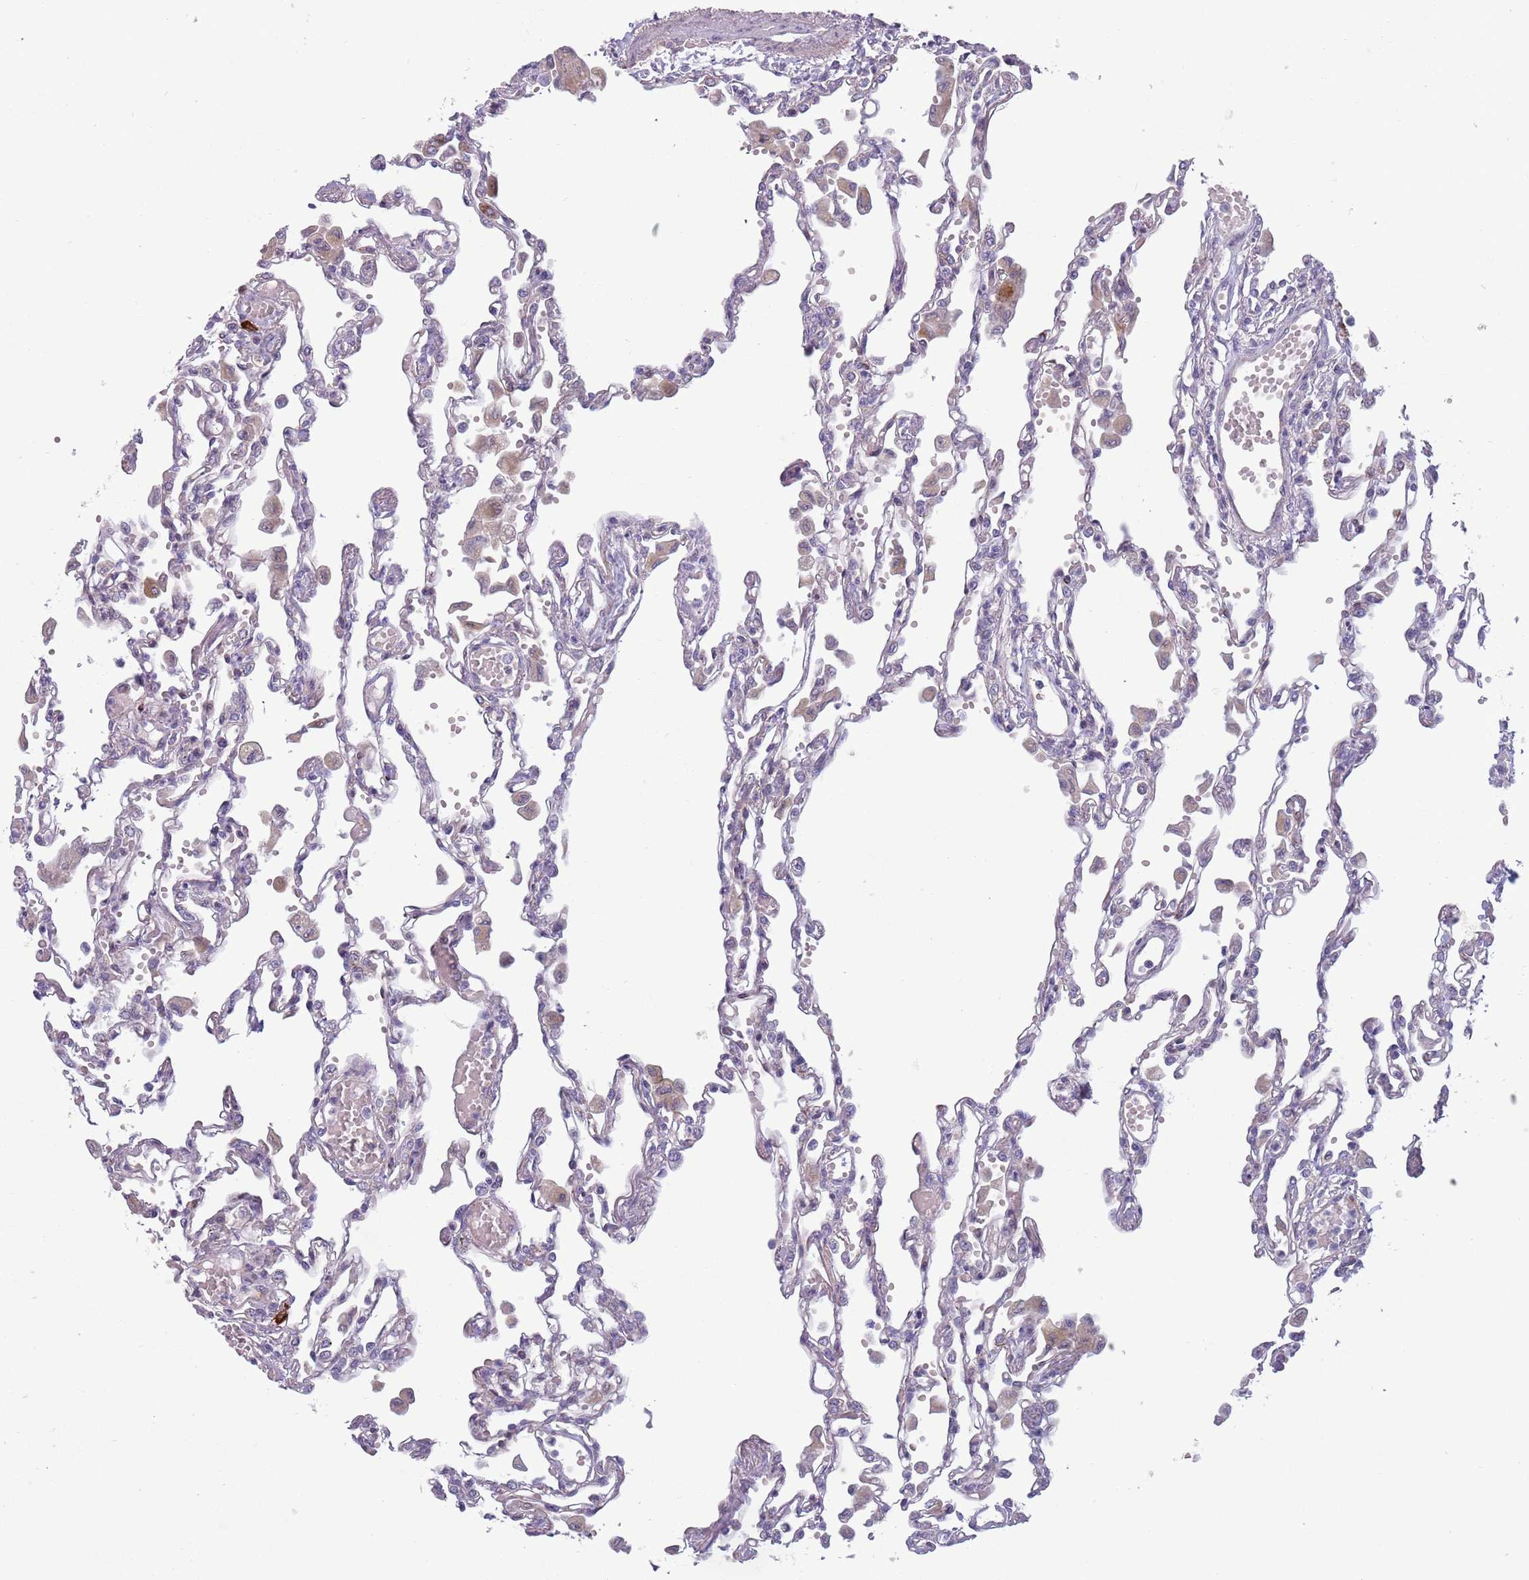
{"staining": {"intensity": "negative", "quantity": "none", "location": "none"}, "tissue": "lung", "cell_type": "Alveolar cells", "image_type": "normal", "snomed": [{"axis": "morphology", "description": "Normal tissue, NOS"}, {"axis": "topography", "description": "Bronchus"}, {"axis": "topography", "description": "Lung"}], "caption": "The image exhibits no significant expression in alveolar cells of lung.", "gene": "TYW1B", "patient": {"sex": "female", "age": 49}}